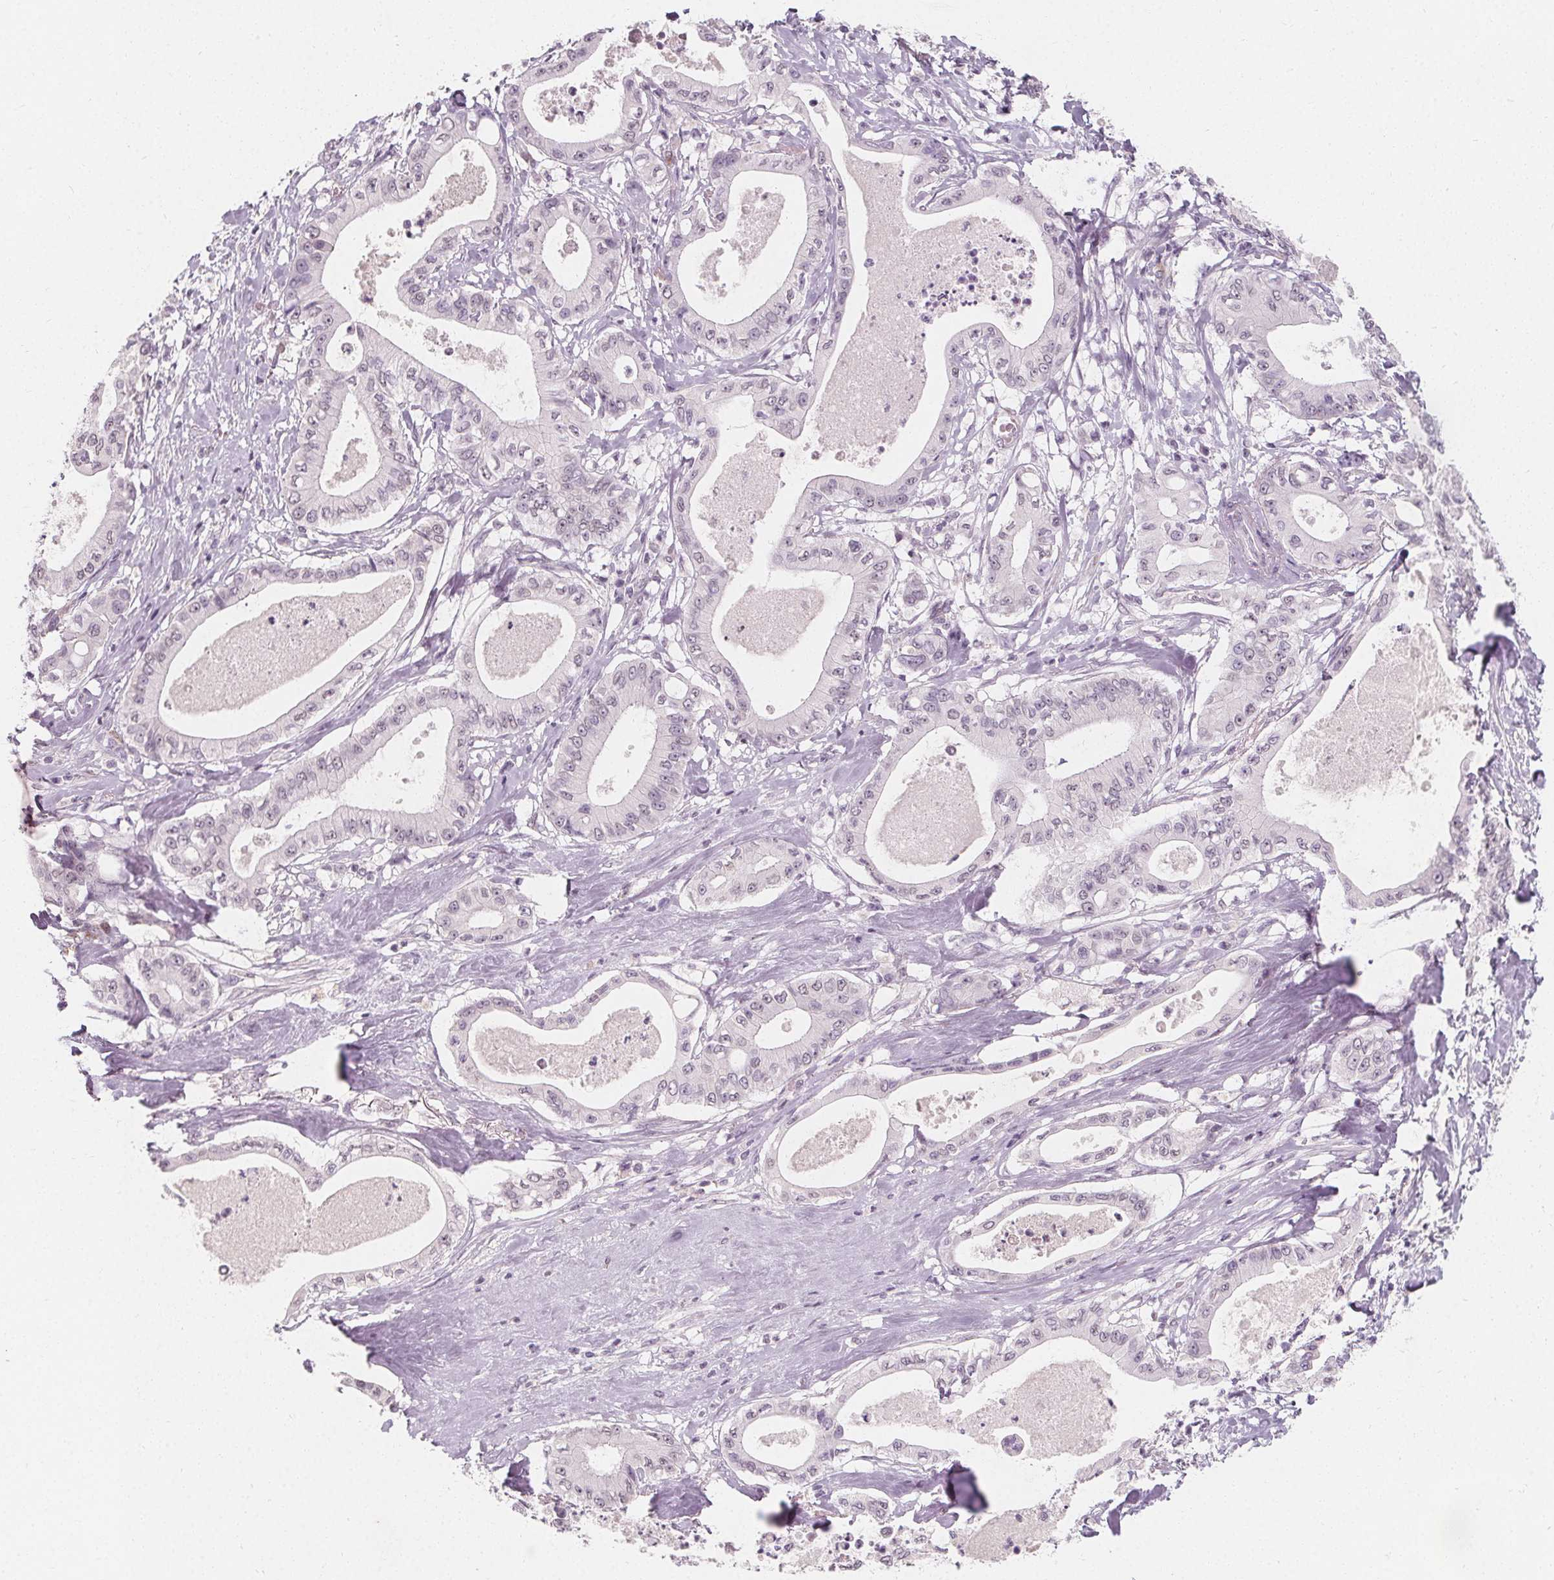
{"staining": {"intensity": "negative", "quantity": "none", "location": "none"}, "tissue": "pancreatic cancer", "cell_type": "Tumor cells", "image_type": "cancer", "snomed": [{"axis": "morphology", "description": "Adenocarcinoma, NOS"}, {"axis": "topography", "description": "Pancreas"}], "caption": "Immunohistochemistry (IHC) of pancreatic adenocarcinoma shows no expression in tumor cells. The staining is performed using DAB brown chromogen with nuclei counter-stained in using hematoxylin.", "gene": "DBX2", "patient": {"sex": "male", "age": 71}}